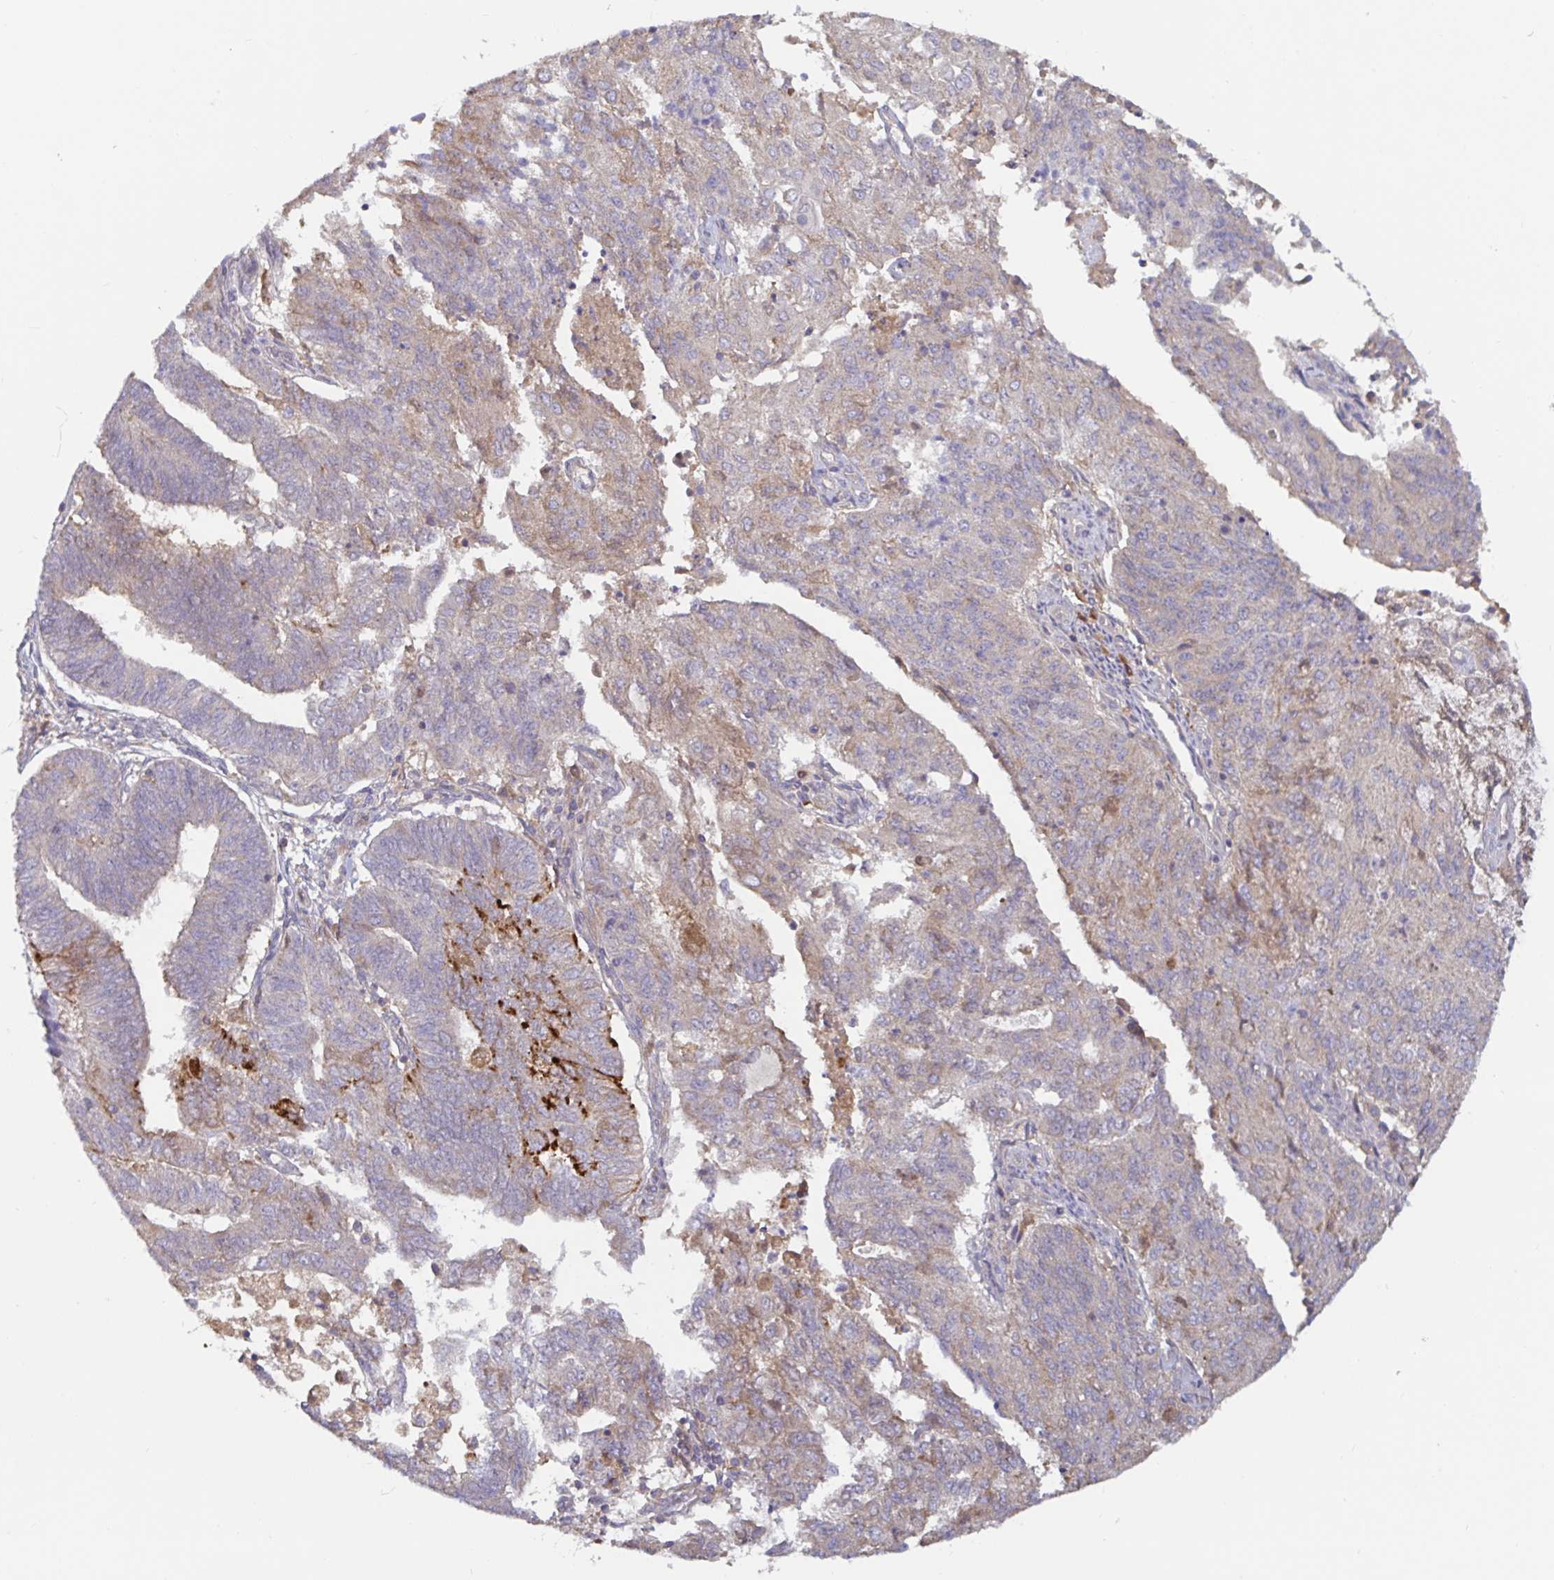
{"staining": {"intensity": "strong", "quantity": "<25%", "location": "cytoplasmic/membranous"}, "tissue": "endometrial cancer", "cell_type": "Tumor cells", "image_type": "cancer", "snomed": [{"axis": "morphology", "description": "Adenocarcinoma, NOS"}, {"axis": "topography", "description": "Endometrium"}], "caption": "Immunohistochemical staining of human adenocarcinoma (endometrial) reveals medium levels of strong cytoplasmic/membranous protein positivity in approximately <25% of tumor cells. The staining was performed using DAB, with brown indicating positive protein expression. Nuclei are stained blue with hematoxylin.", "gene": "LARP1", "patient": {"sex": "female", "age": 82}}